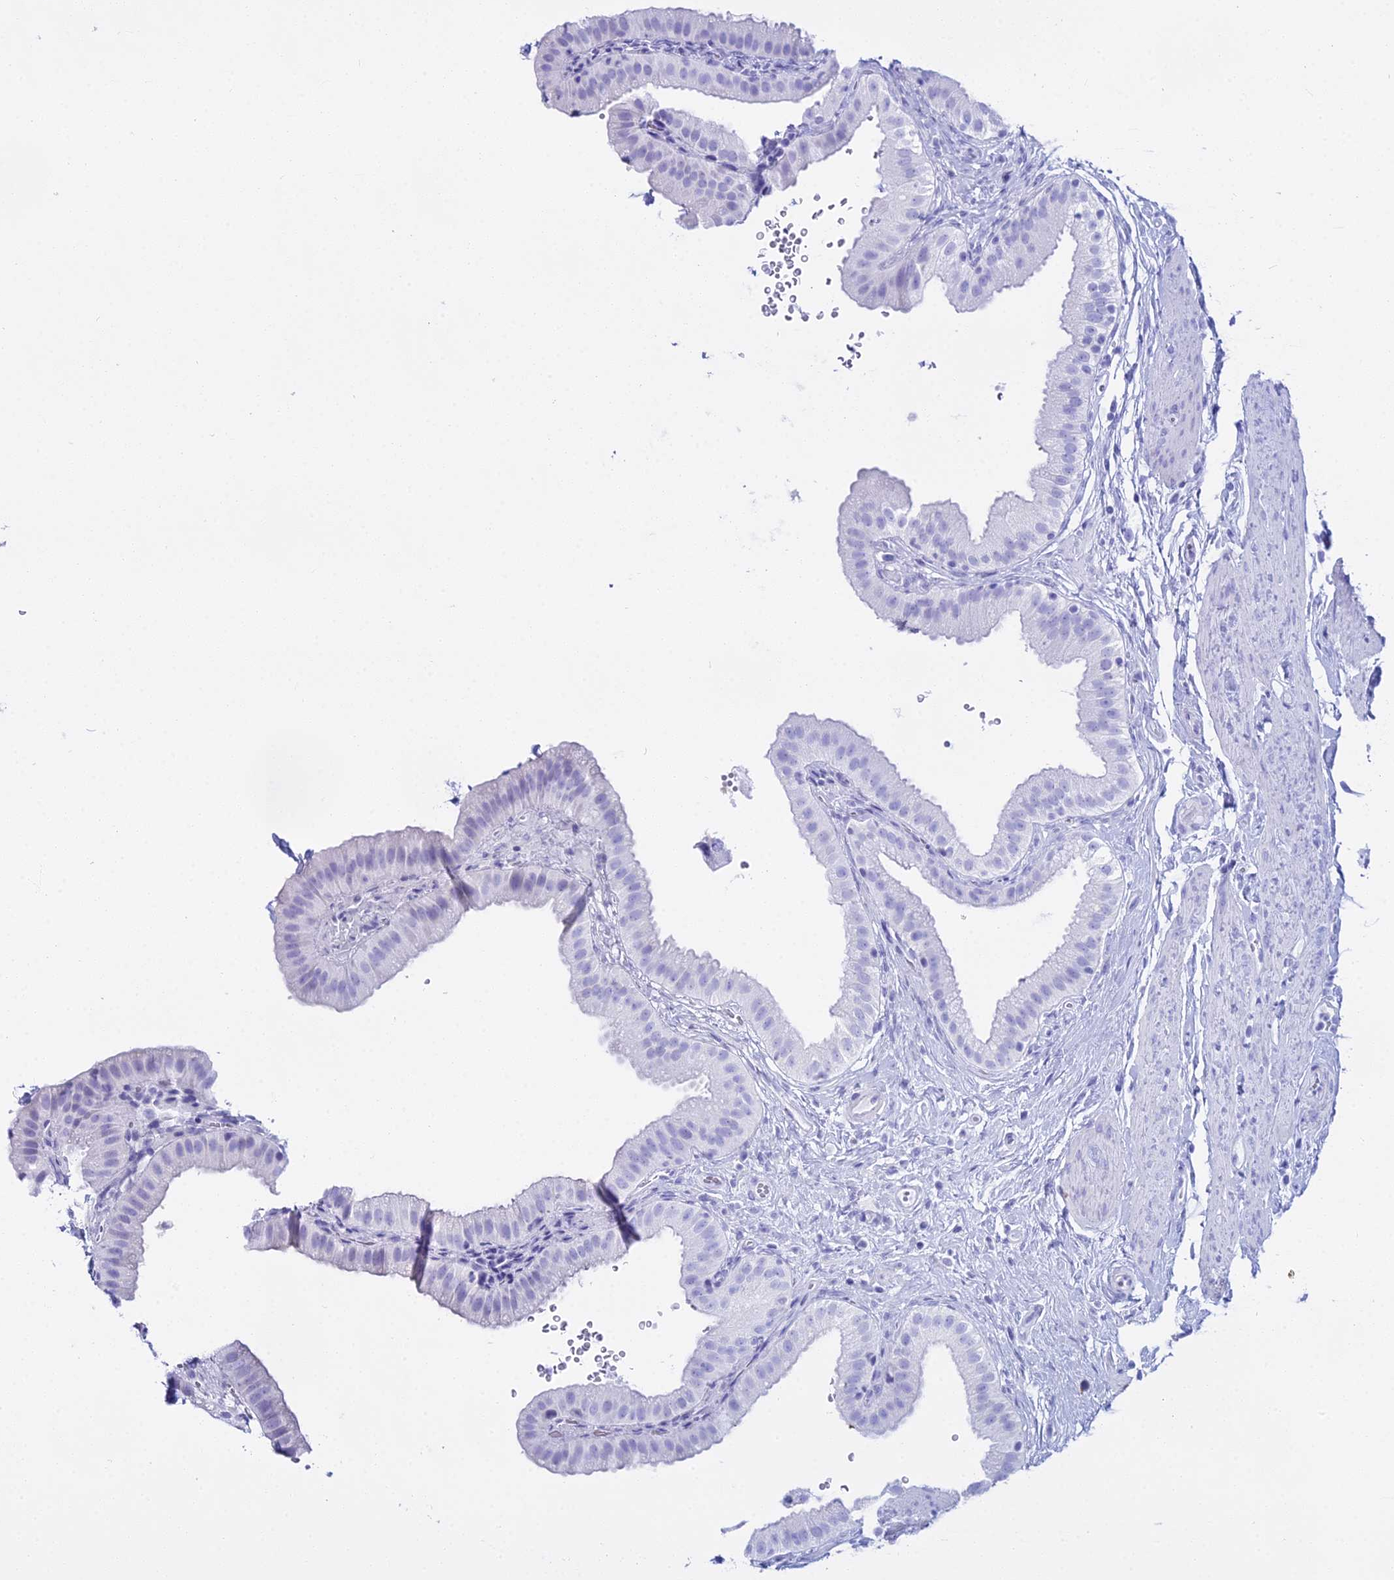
{"staining": {"intensity": "negative", "quantity": "none", "location": "none"}, "tissue": "gallbladder", "cell_type": "Glandular cells", "image_type": "normal", "snomed": [{"axis": "morphology", "description": "Normal tissue, NOS"}, {"axis": "topography", "description": "Gallbladder"}], "caption": "Immunohistochemistry photomicrograph of benign human gallbladder stained for a protein (brown), which shows no expression in glandular cells.", "gene": "CGB1", "patient": {"sex": "female", "age": 61}}